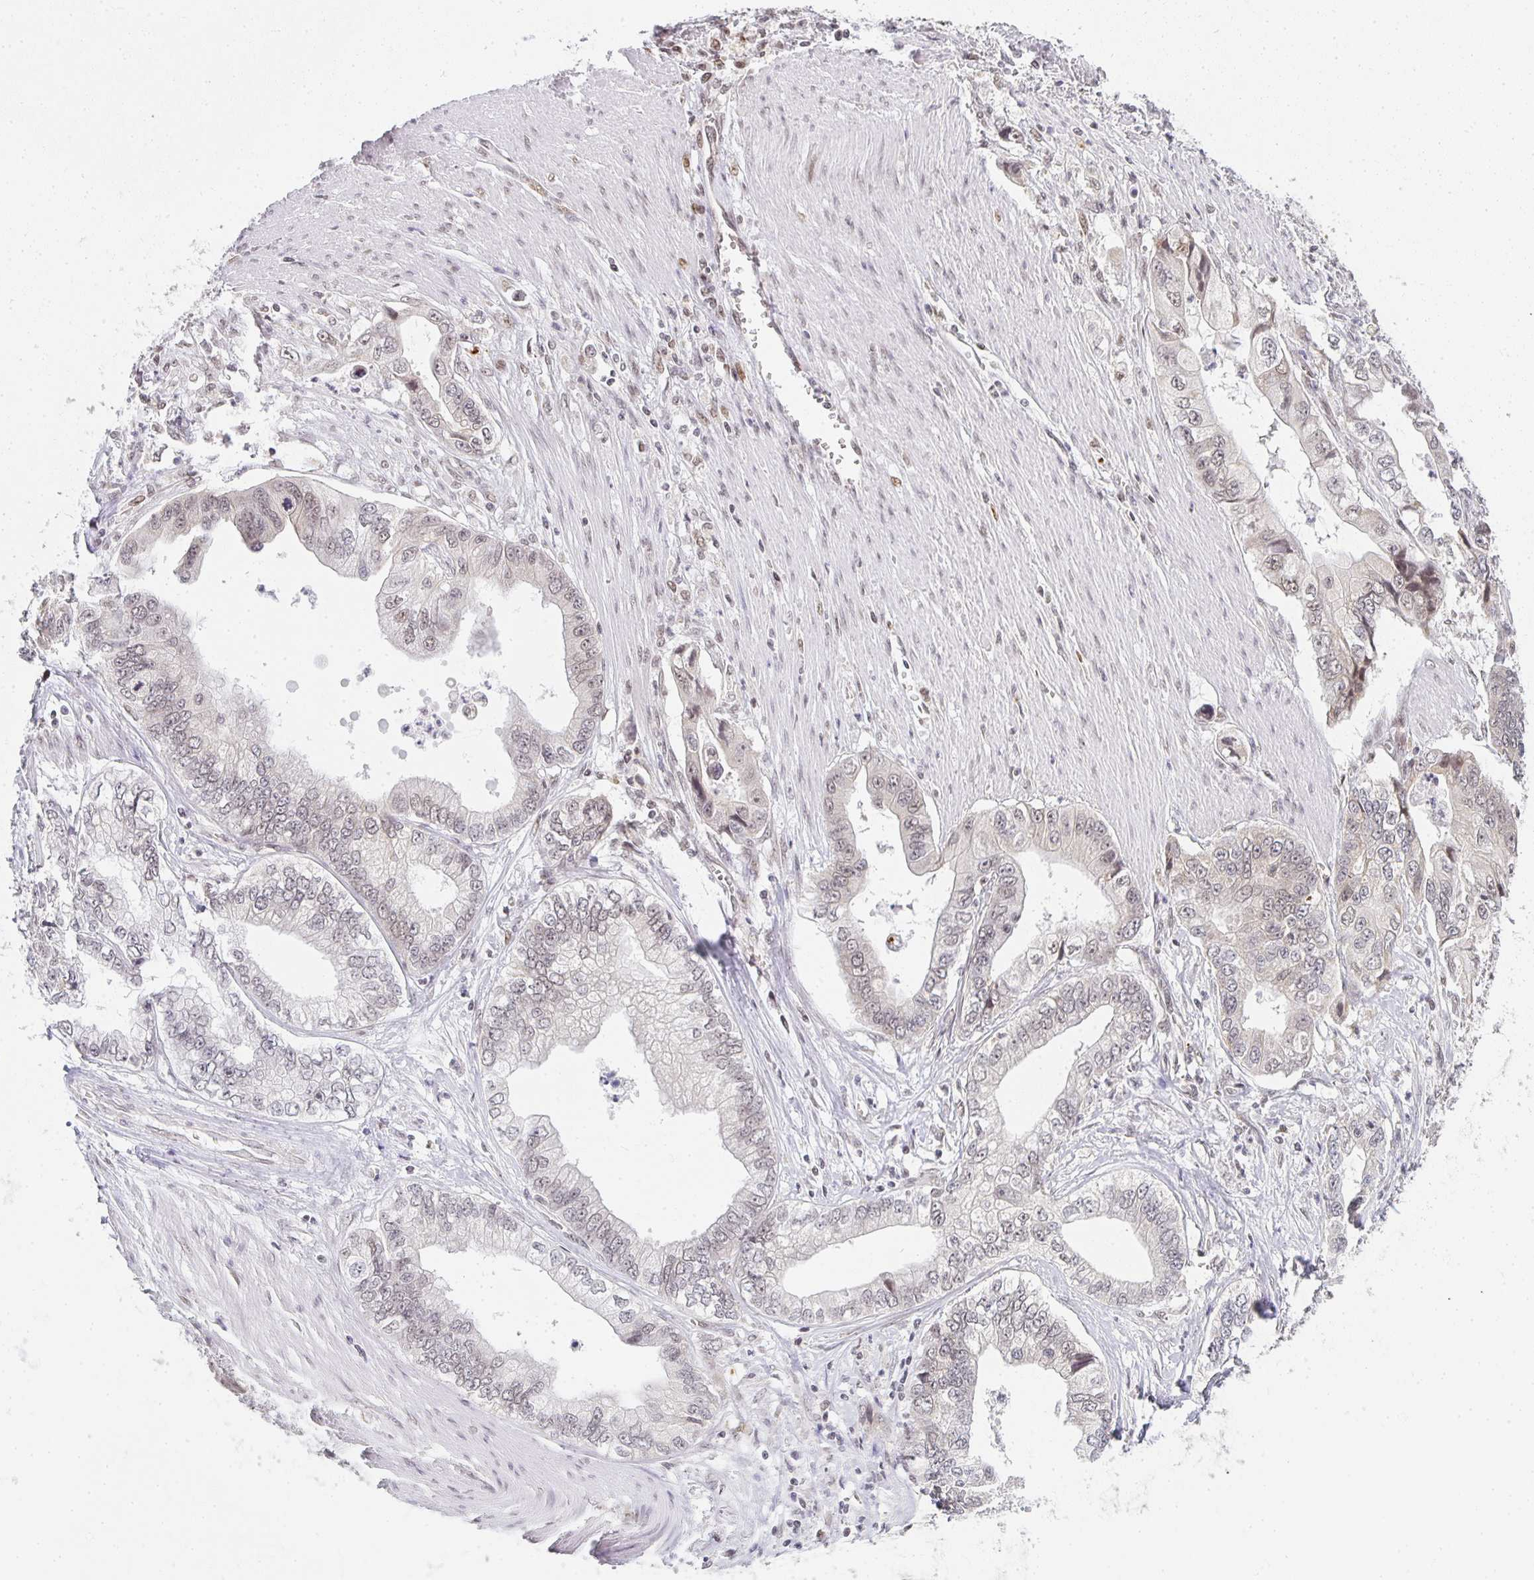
{"staining": {"intensity": "weak", "quantity": "<25%", "location": "nuclear"}, "tissue": "stomach cancer", "cell_type": "Tumor cells", "image_type": "cancer", "snomed": [{"axis": "morphology", "description": "Adenocarcinoma, NOS"}, {"axis": "topography", "description": "Pancreas"}, {"axis": "topography", "description": "Stomach, upper"}], "caption": "High magnification brightfield microscopy of stomach cancer (adenocarcinoma) stained with DAB (3,3'-diaminobenzidine) (brown) and counterstained with hematoxylin (blue): tumor cells show no significant staining.", "gene": "SMARCA2", "patient": {"sex": "male", "age": 77}}